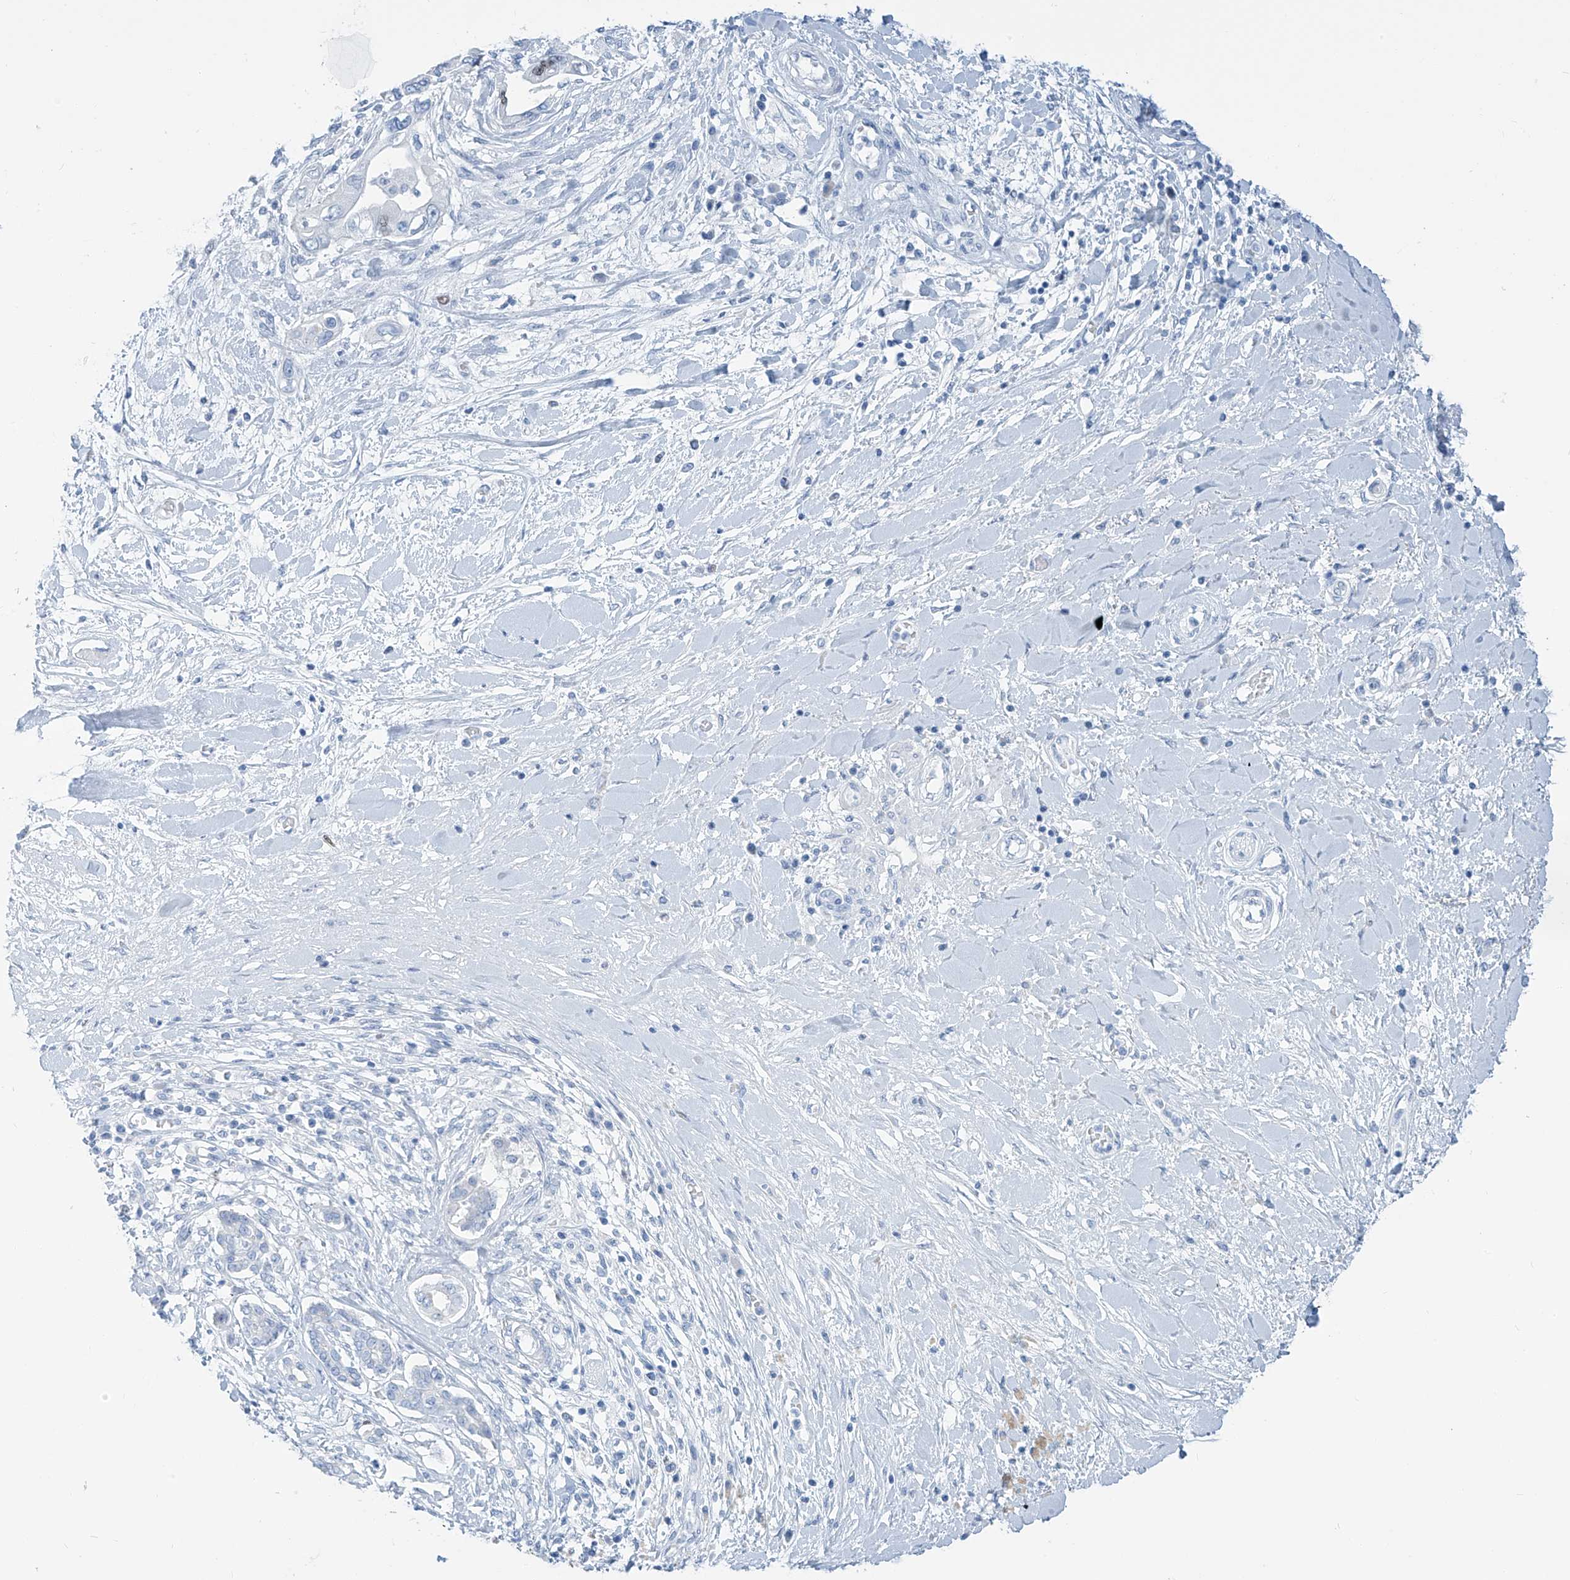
{"staining": {"intensity": "negative", "quantity": "none", "location": "none"}, "tissue": "pancreatic cancer", "cell_type": "Tumor cells", "image_type": "cancer", "snomed": [{"axis": "morphology", "description": "Inflammation, NOS"}, {"axis": "morphology", "description": "Adenocarcinoma, NOS"}, {"axis": "topography", "description": "Pancreas"}], "caption": "IHC photomicrograph of pancreatic cancer stained for a protein (brown), which displays no positivity in tumor cells.", "gene": "SGO2", "patient": {"sex": "female", "age": 56}}